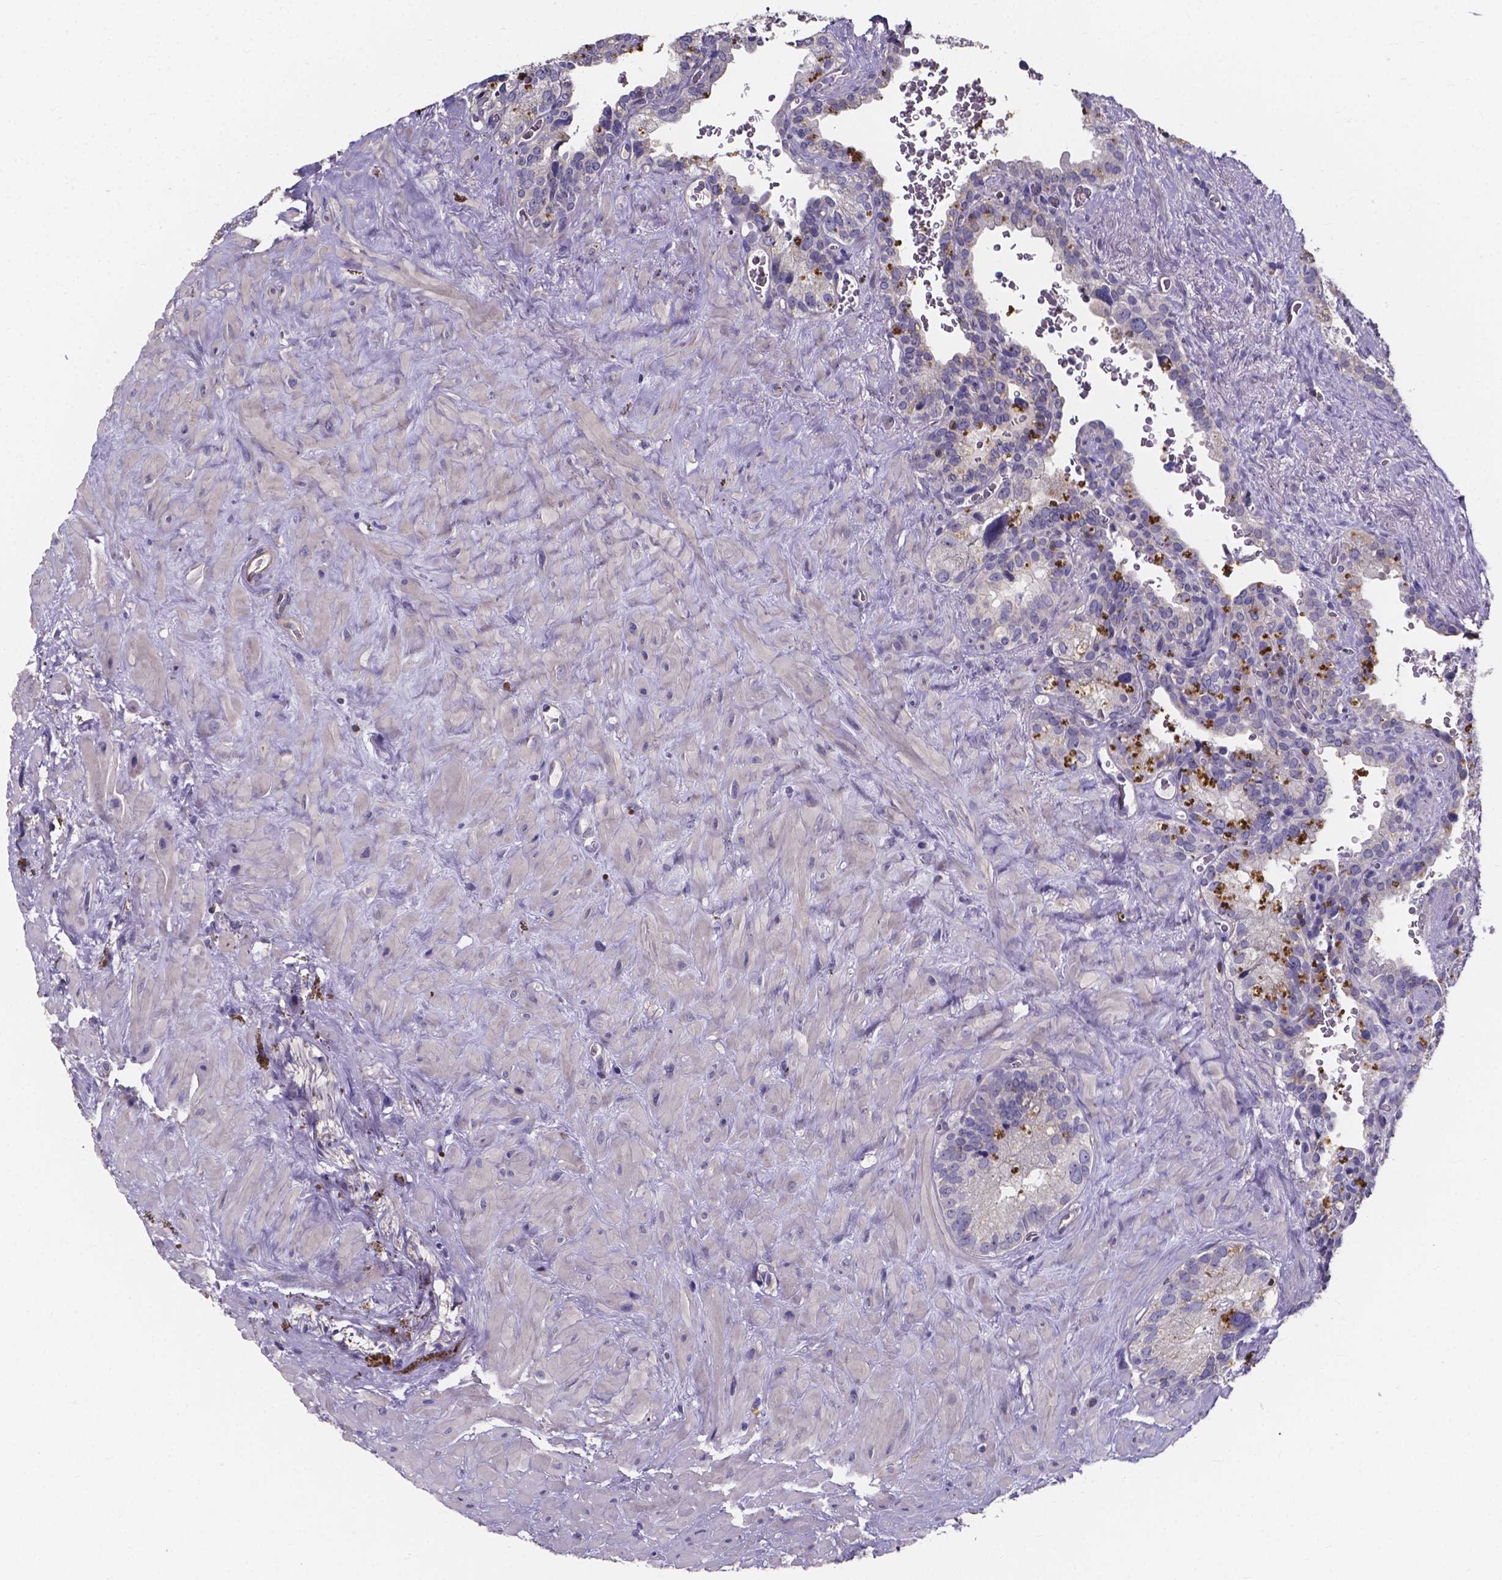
{"staining": {"intensity": "negative", "quantity": "none", "location": "none"}, "tissue": "seminal vesicle", "cell_type": "Glandular cells", "image_type": "normal", "snomed": [{"axis": "morphology", "description": "Normal tissue, NOS"}, {"axis": "topography", "description": "Prostate"}, {"axis": "topography", "description": "Seminal veicle"}], "caption": "Immunohistochemistry (IHC) of benign human seminal vesicle shows no staining in glandular cells.", "gene": "THEMIS", "patient": {"sex": "male", "age": 71}}